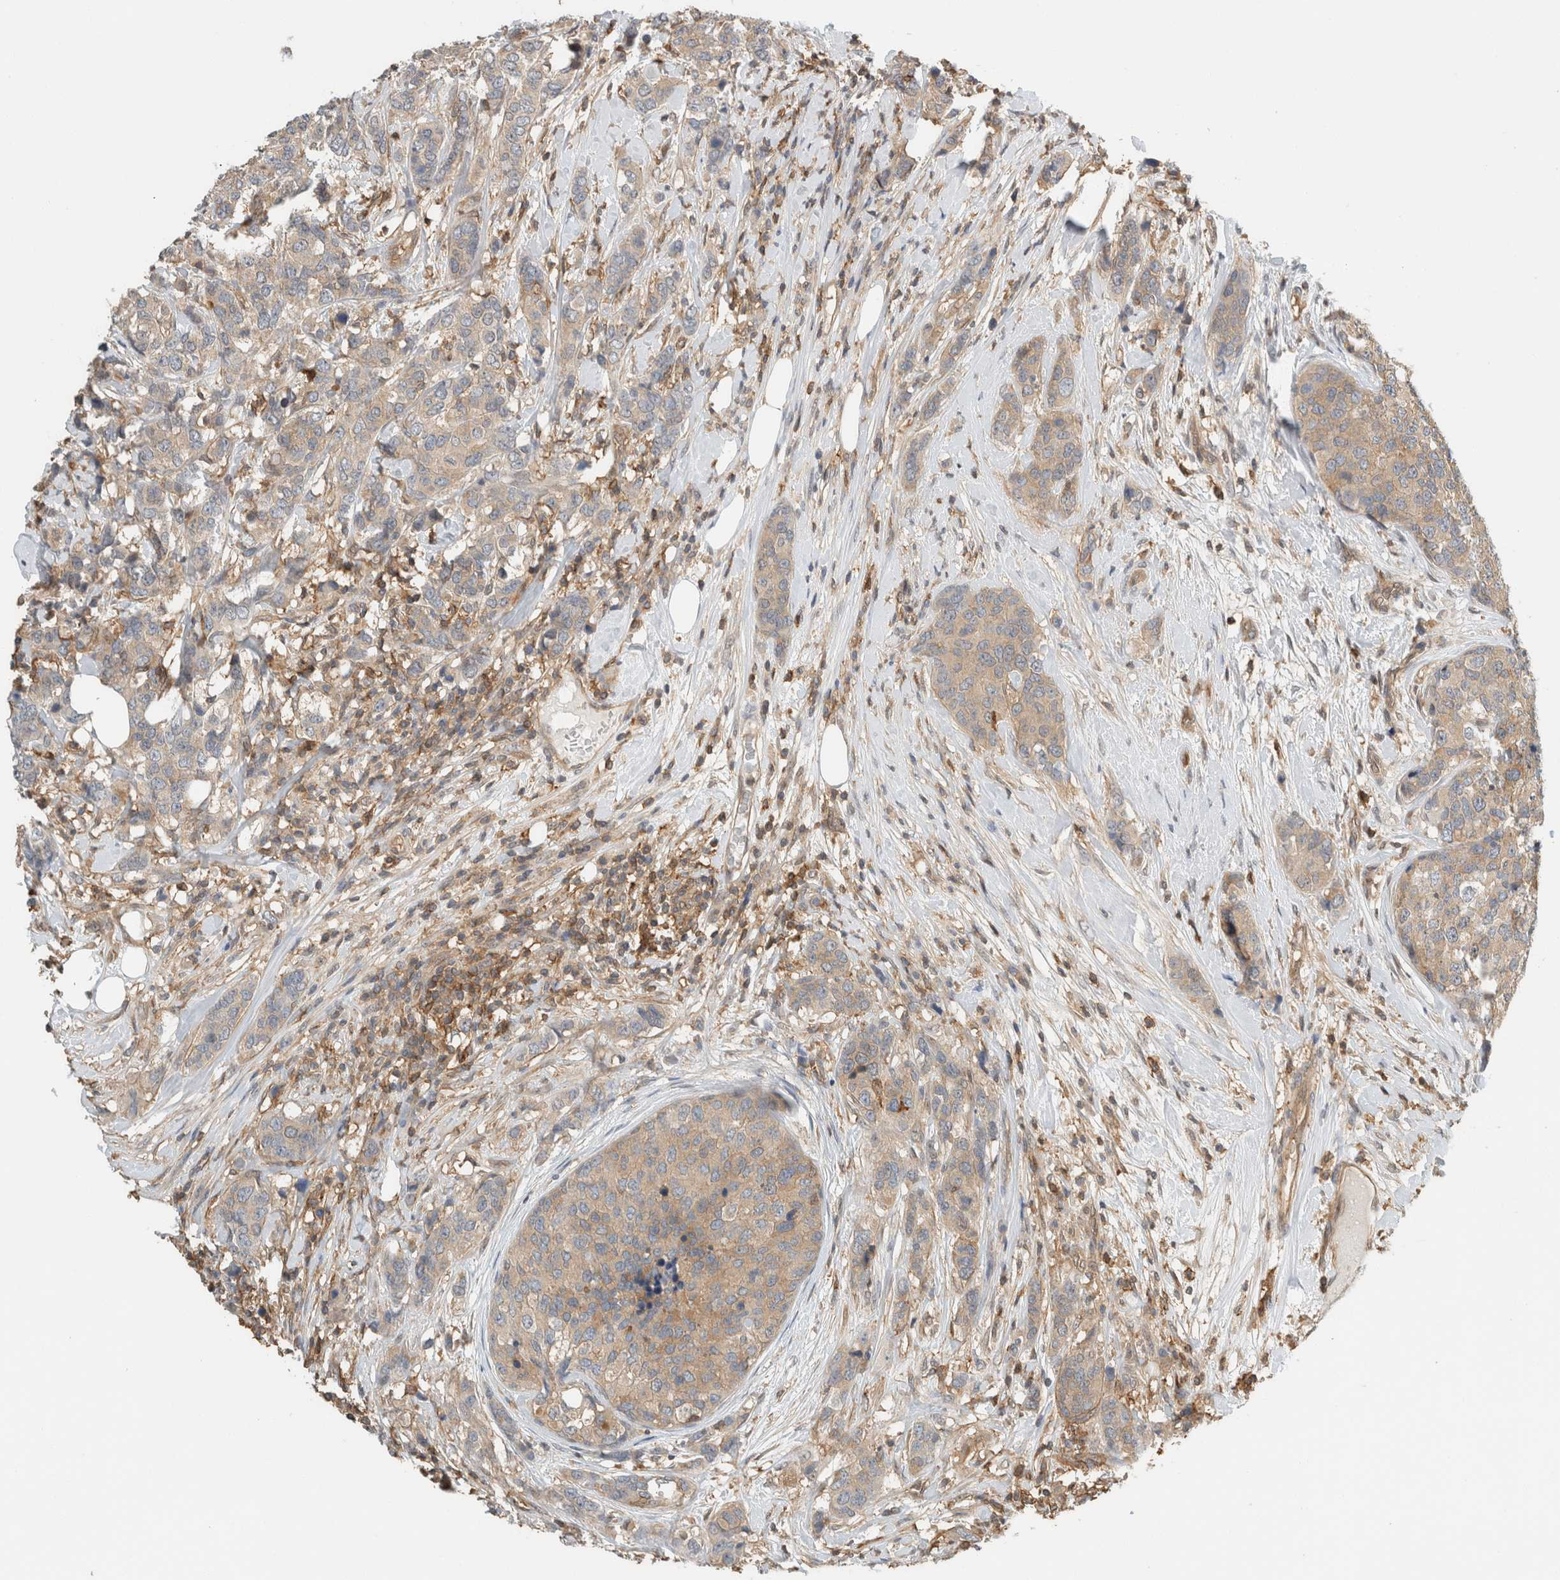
{"staining": {"intensity": "weak", "quantity": "<25%", "location": "cytoplasmic/membranous"}, "tissue": "breast cancer", "cell_type": "Tumor cells", "image_type": "cancer", "snomed": [{"axis": "morphology", "description": "Lobular carcinoma"}, {"axis": "topography", "description": "Breast"}], "caption": "Immunohistochemistry histopathology image of human lobular carcinoma (breast) stained for a protein (brown), which exhibits no expression in tumor cells.", "gene": "PFDN4", "patient": {"sex": "female", "age": 59}}